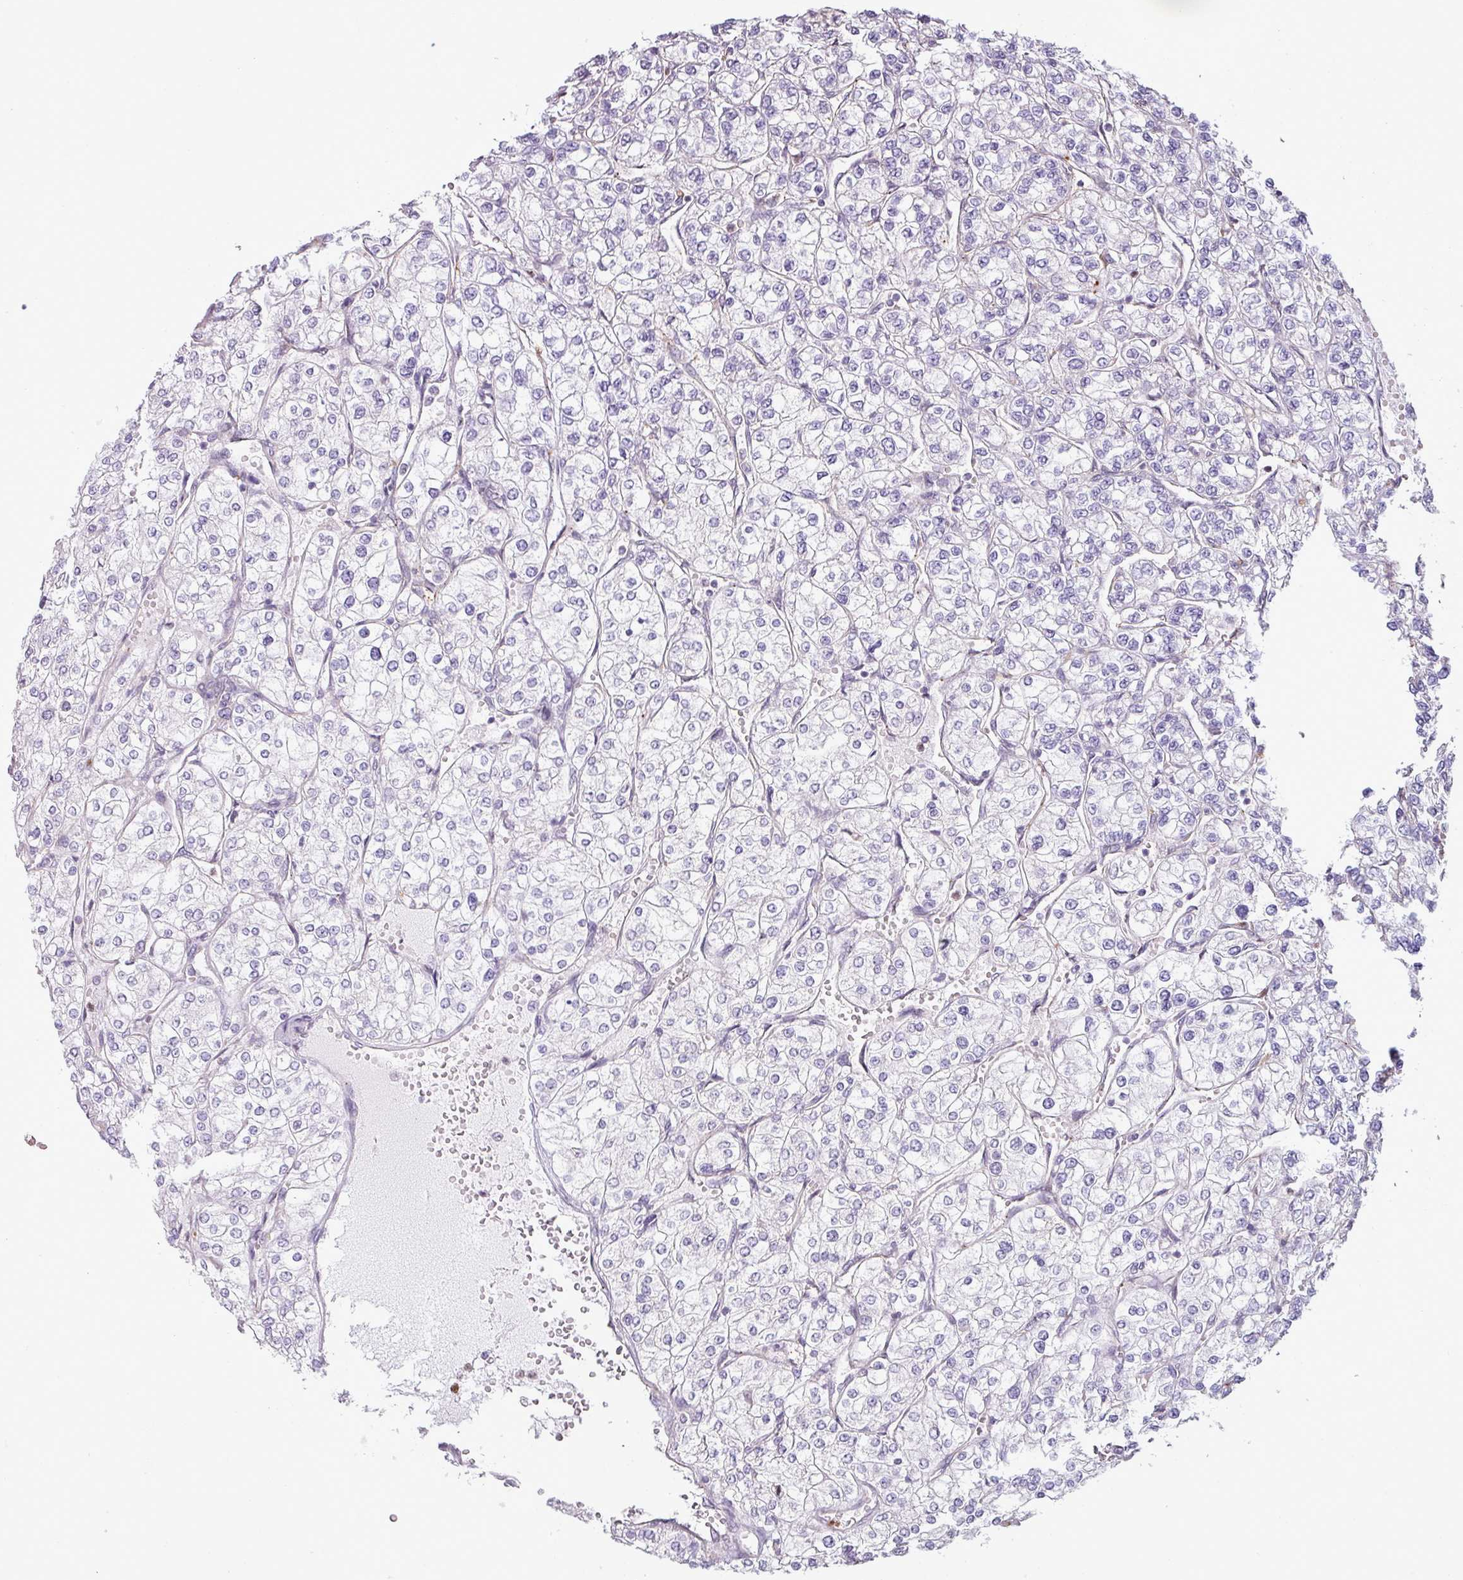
{"staining": {"intensity": "negative", "quantity": "none", "location": "none"}, "tissue": "renal cancer", "cell_type": "Tumor cells", "image_type": "cancer", "snomed": [{"axis": "morphology", "description": "Adenocarcinoma, NOS"}, {"axis": "topography", "description": "Kidney"}], "caption": "This is a photomicrograph of IHC staining of renal cancer (adenocarcinoma), which shows no positivity in tumor cells.", "gene": "CCDC144A", "patient": {"sex": "male", "age": 80}}